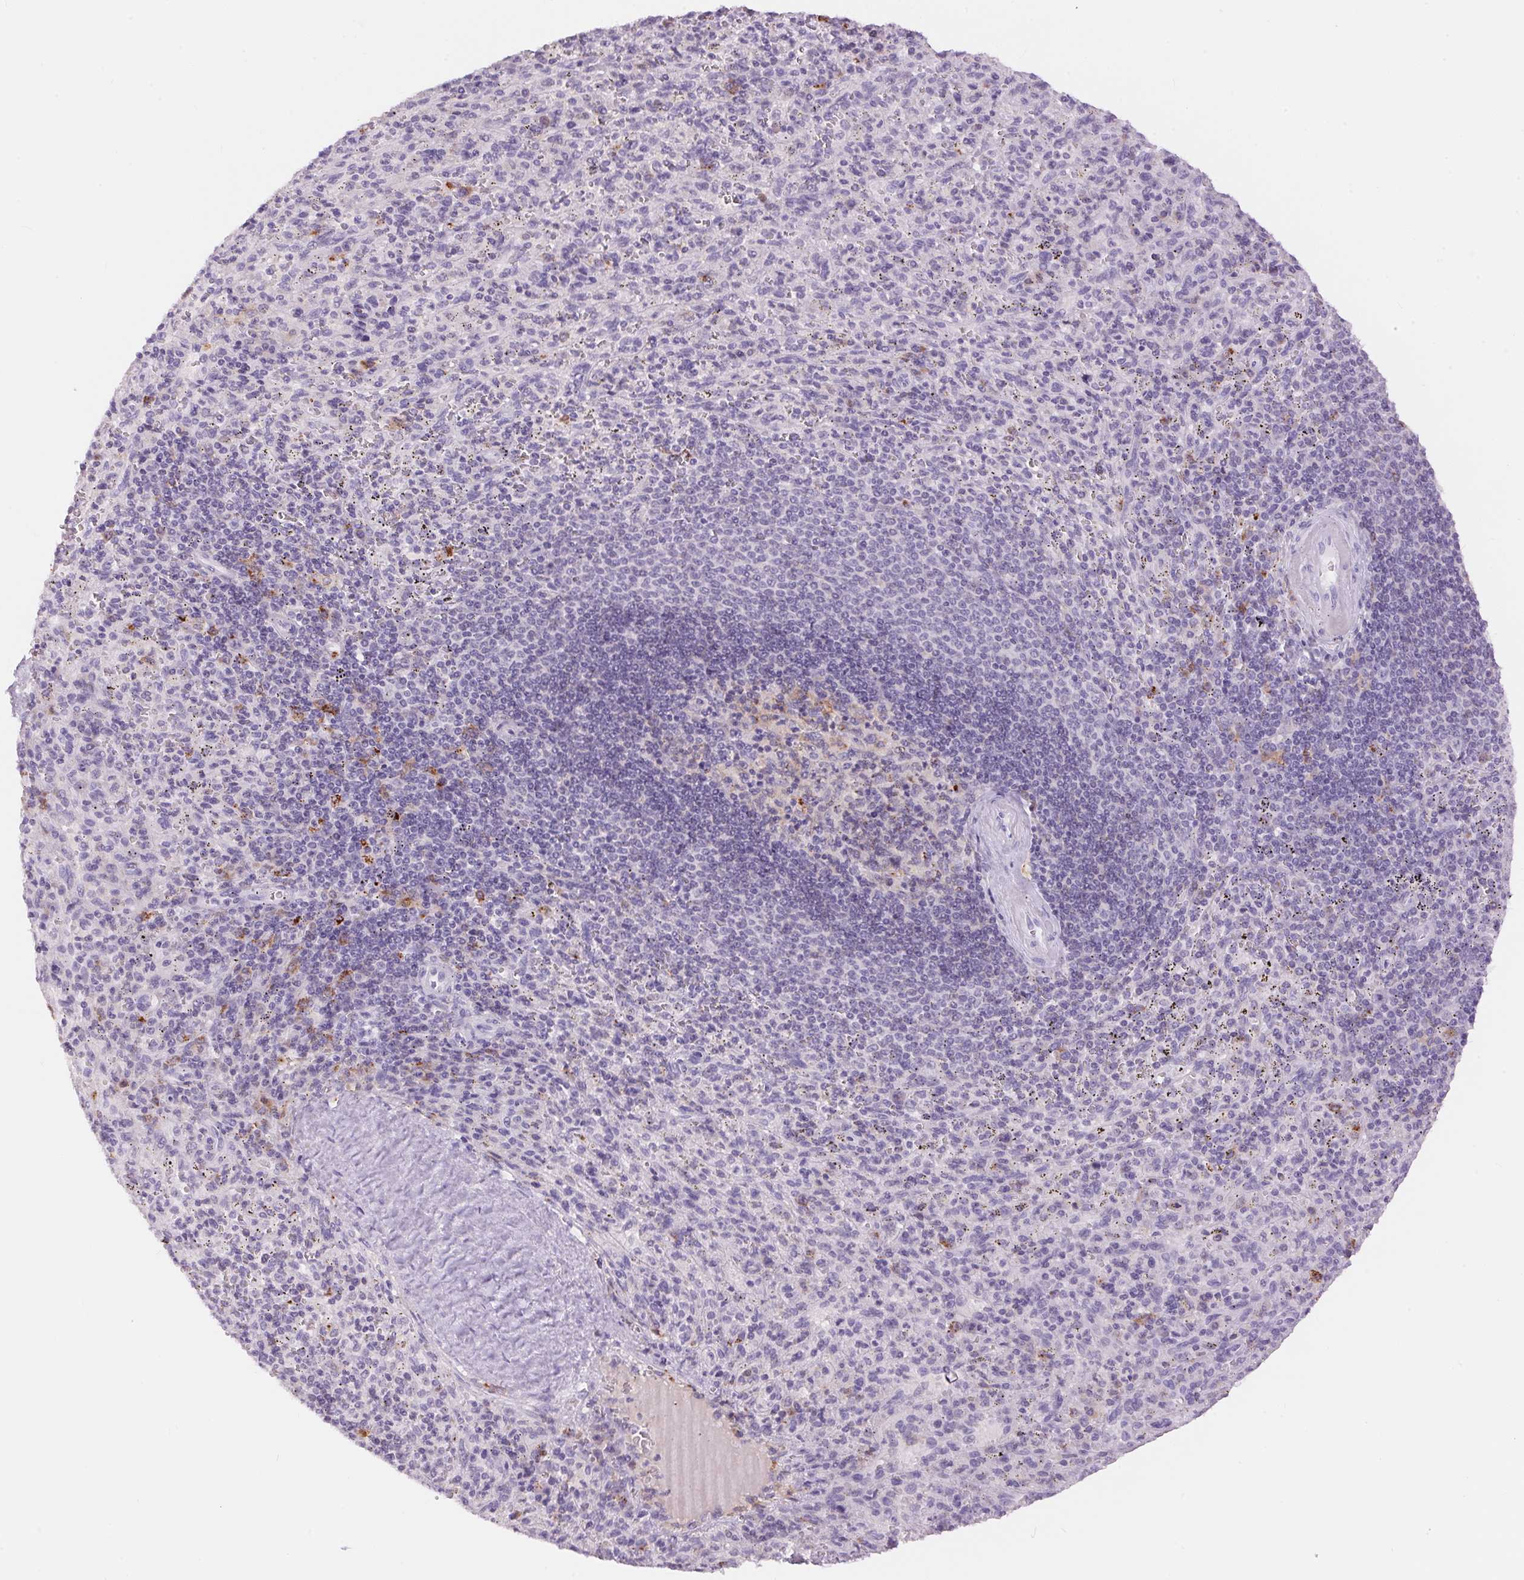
{"staining": {"intensity": "weak", "quantity": "<25%", "location": "cytoplasmic/membranous"}, "tissue": "spleen", "cell_type": "Cells in red pulp", "image_type": "normal", "snomed": [{"axis": "morphology", "description": "Normal tissue, NOS"}, {"axis": "topography", "description": "Spleen"}], "caption": "Histopathology image shows no protein staining in cells in red pulp of benign spleen. (DAB IHC with hematoxylin counter stain).", "gene": "PNLIPRP3", "patient": {"sex": "male", "age": 57}}